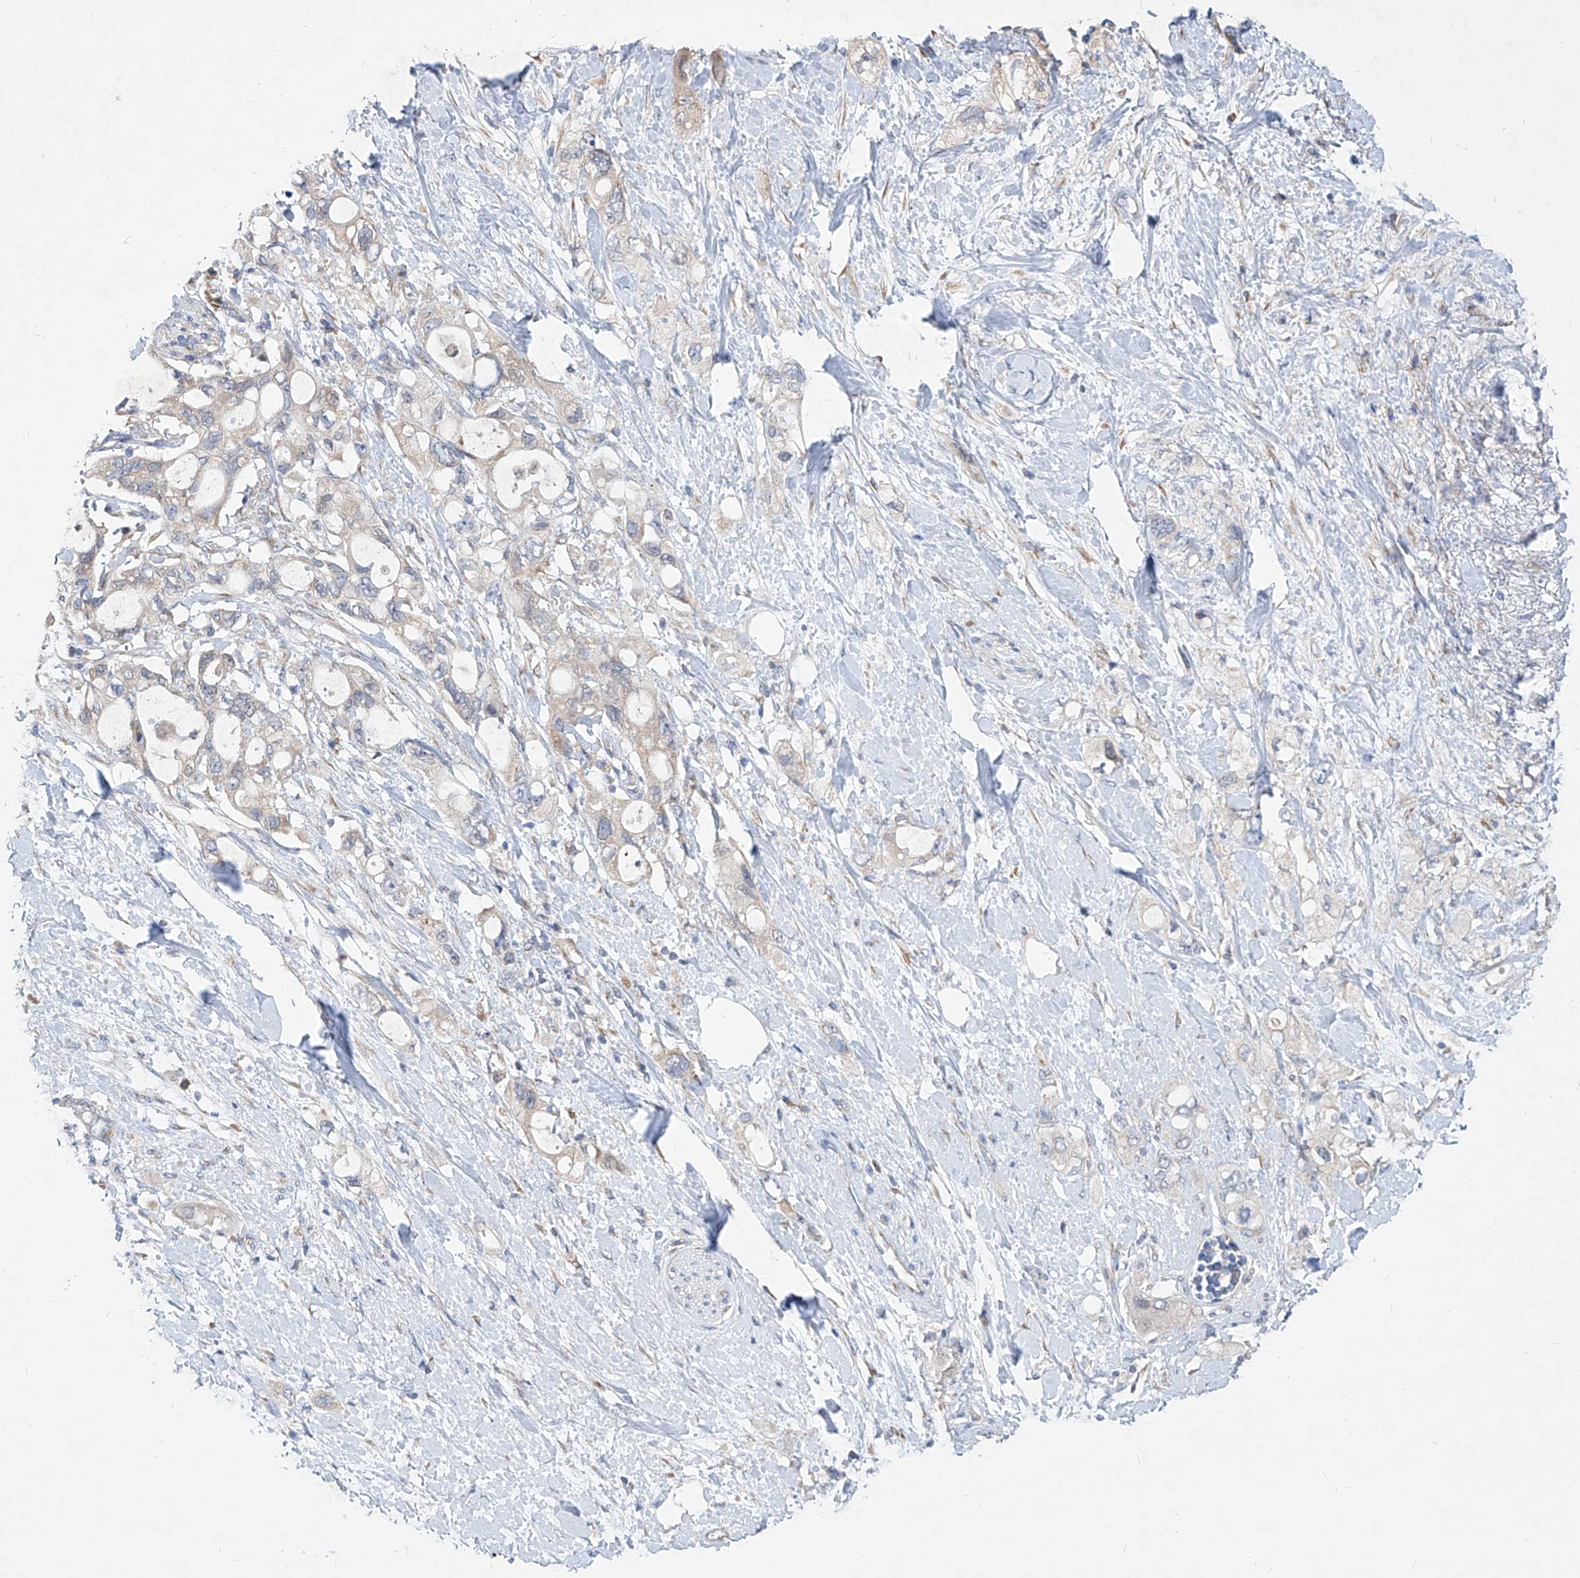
{"staining": {"intensity": "weak", "quantity": "<25%", "location": "cytoplasmic/membranous"}, "tissue": "pancreatic cancer", "cell_type": "Tumor cells", "image_type": "cancer", "snomed": [{"axis": "morphology", "description": "Adenocarcinoma, NOS"}, {"axis": "topography", "description": "Pancreas"}], "caption": "A photomicrograph of human pancreatic adenocarcinoma is negative for staining in tumor cells.", "gene": "UFL1", "patient": {"sex": "female", "age": 56}}